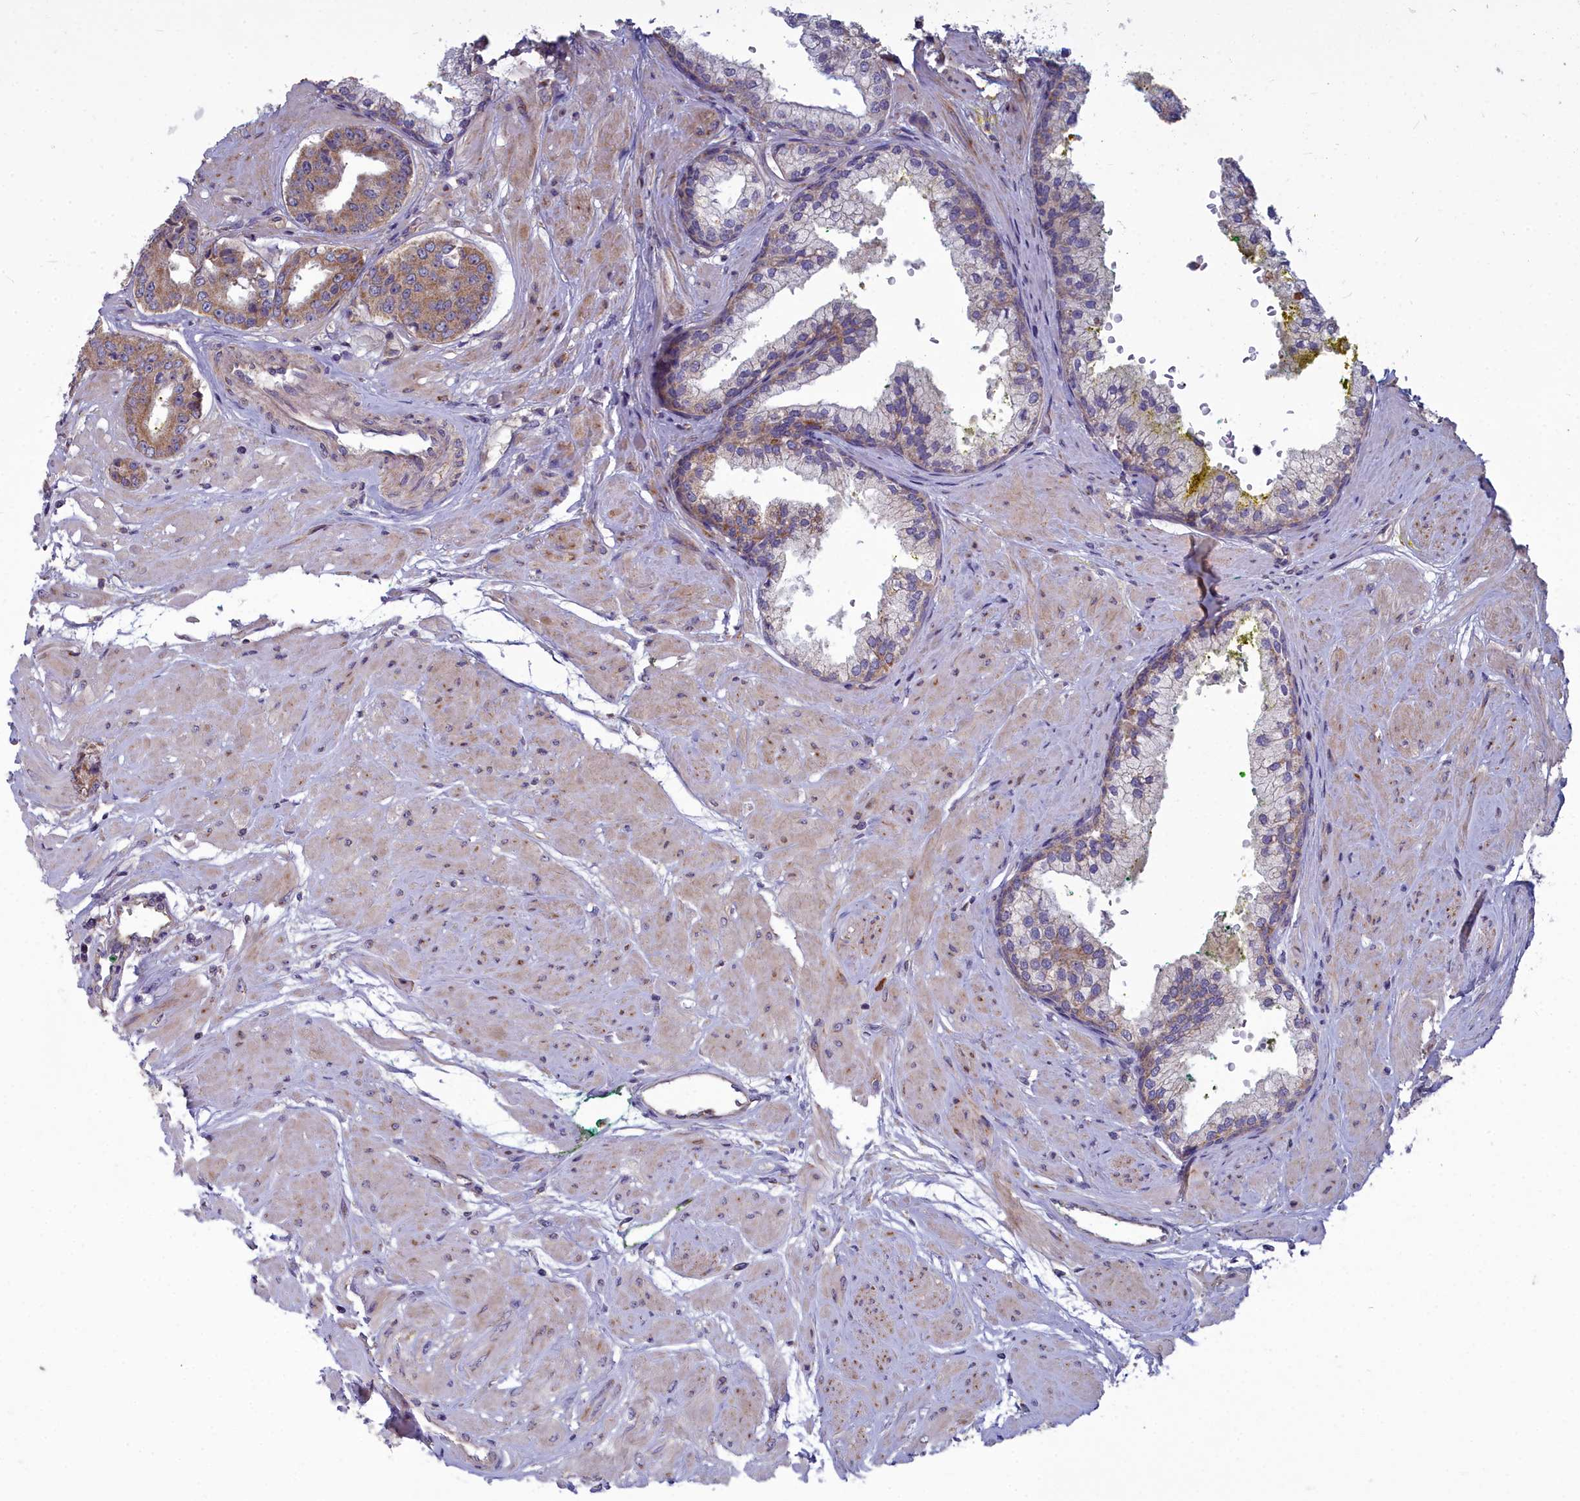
{"staining": {"intensity": "moderate", "quantity": "<25%", "location": "cytoplasmic/membranous"}, "tissue": "prostate cancer", "cell_type": "Tumor cells", "image_type": "cancer", "snomed": [{"axis": "morphology", "description": "Adenocarcinoma, High grade"}, {"axis": "topography", "description": "Prostate"}], "caption": "Prostate high-grade adenocarcinoma stained with immunohistochemistry (IHC) reveals moderate cytoplasmic/membranous staining in about <25% of tumor cells.", "gene": "COX20", "patient": {"sex": "male", "age": 63}}